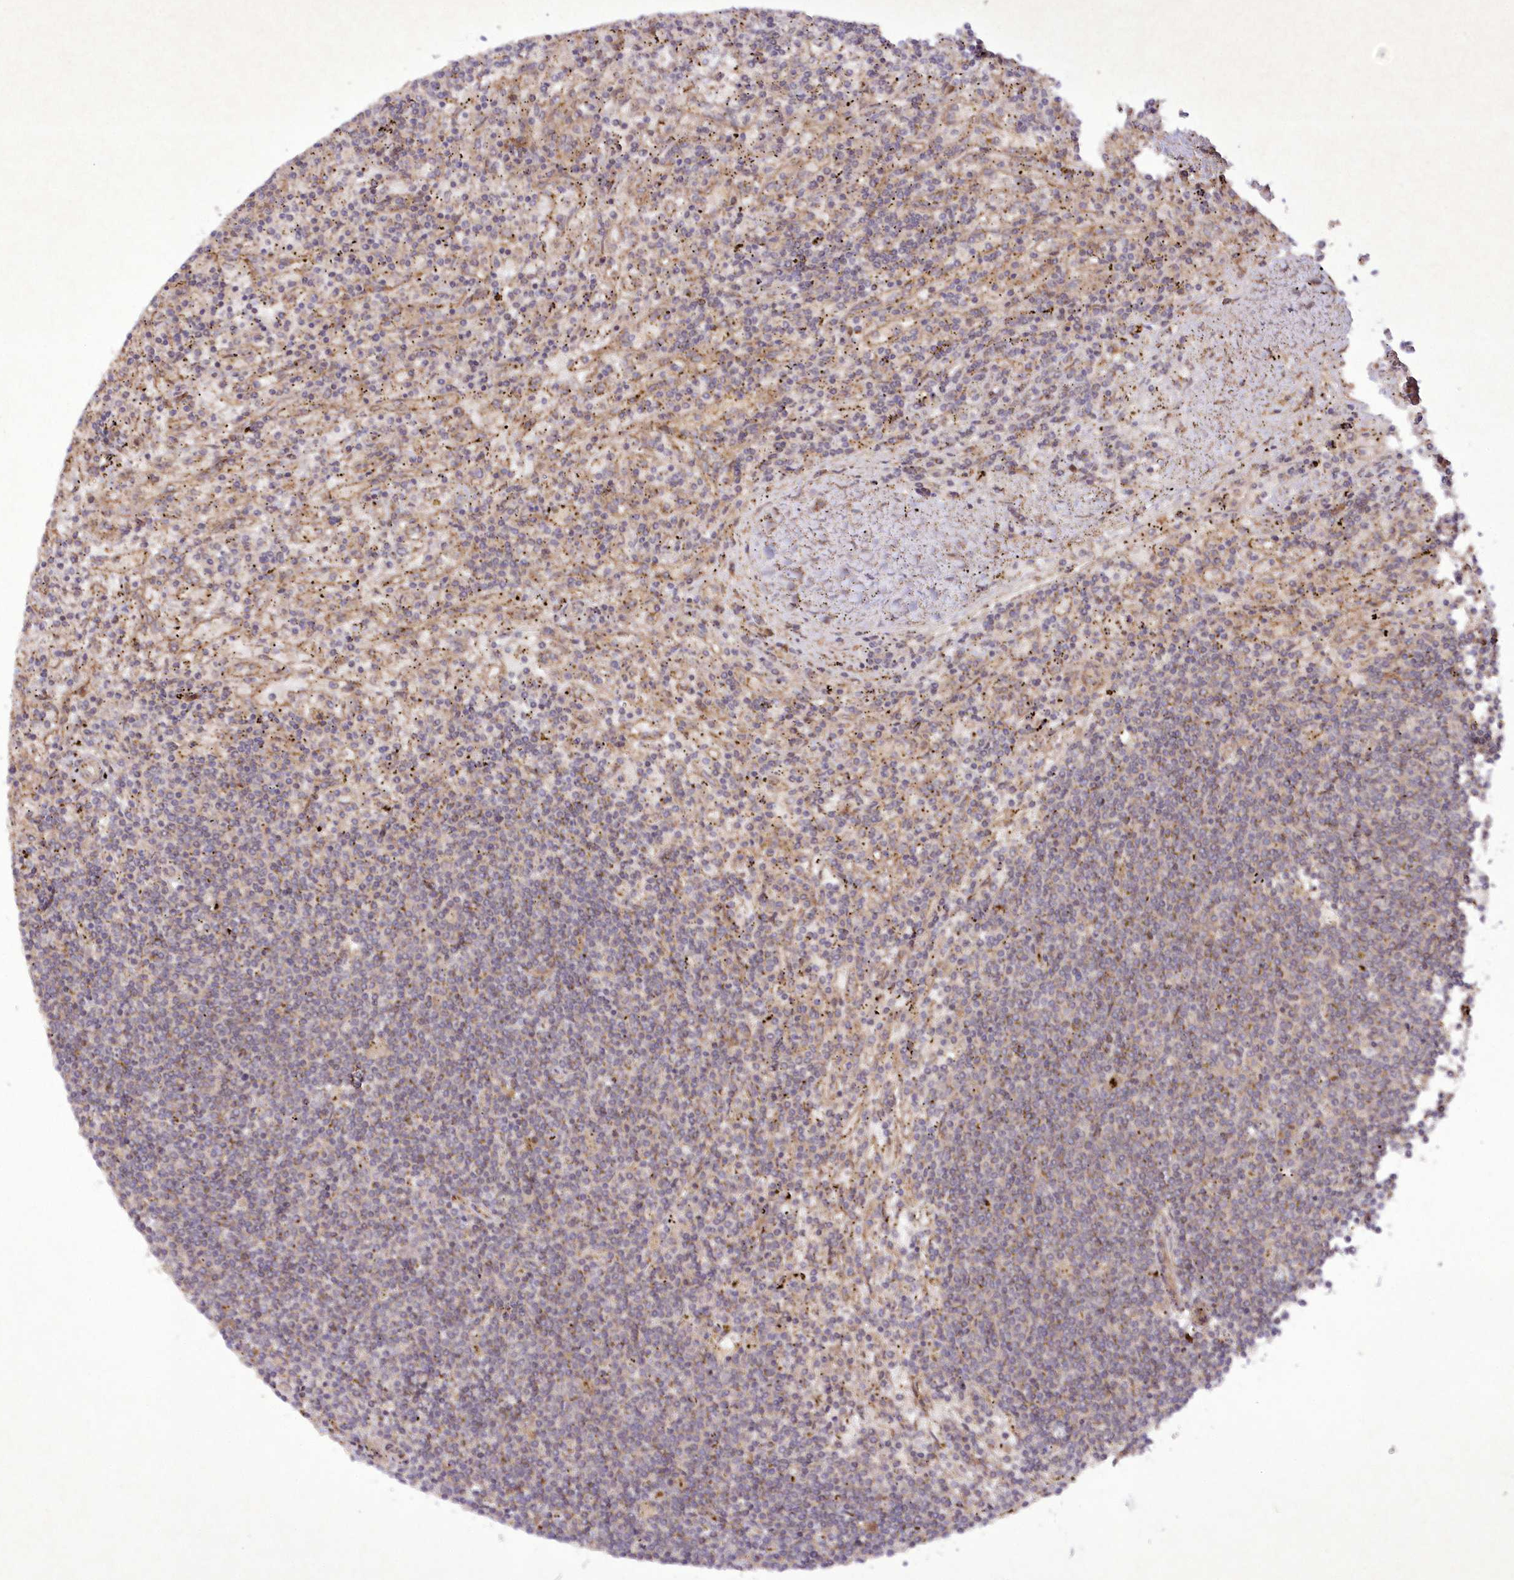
{"staining": {"intensity": "weak", "quantity": "<25%", "location": "cytoplasmic/membranous"}, "tissue": "lymphoma", "cell_type": "Tumor cells", "image_type": "cancer", "snomed": [{"axis": "morphology", "description": "Malignant lymphoma, non-Hodgkin's type, Low grade"}, {"axis": "topography", "description": "Spleen"}], "caption": "This is an IHC micrograph of human lymphoma. There is no staining in tumor cells.", "gene": "APOM", "patient": {"sex": "male", "age": 76}}